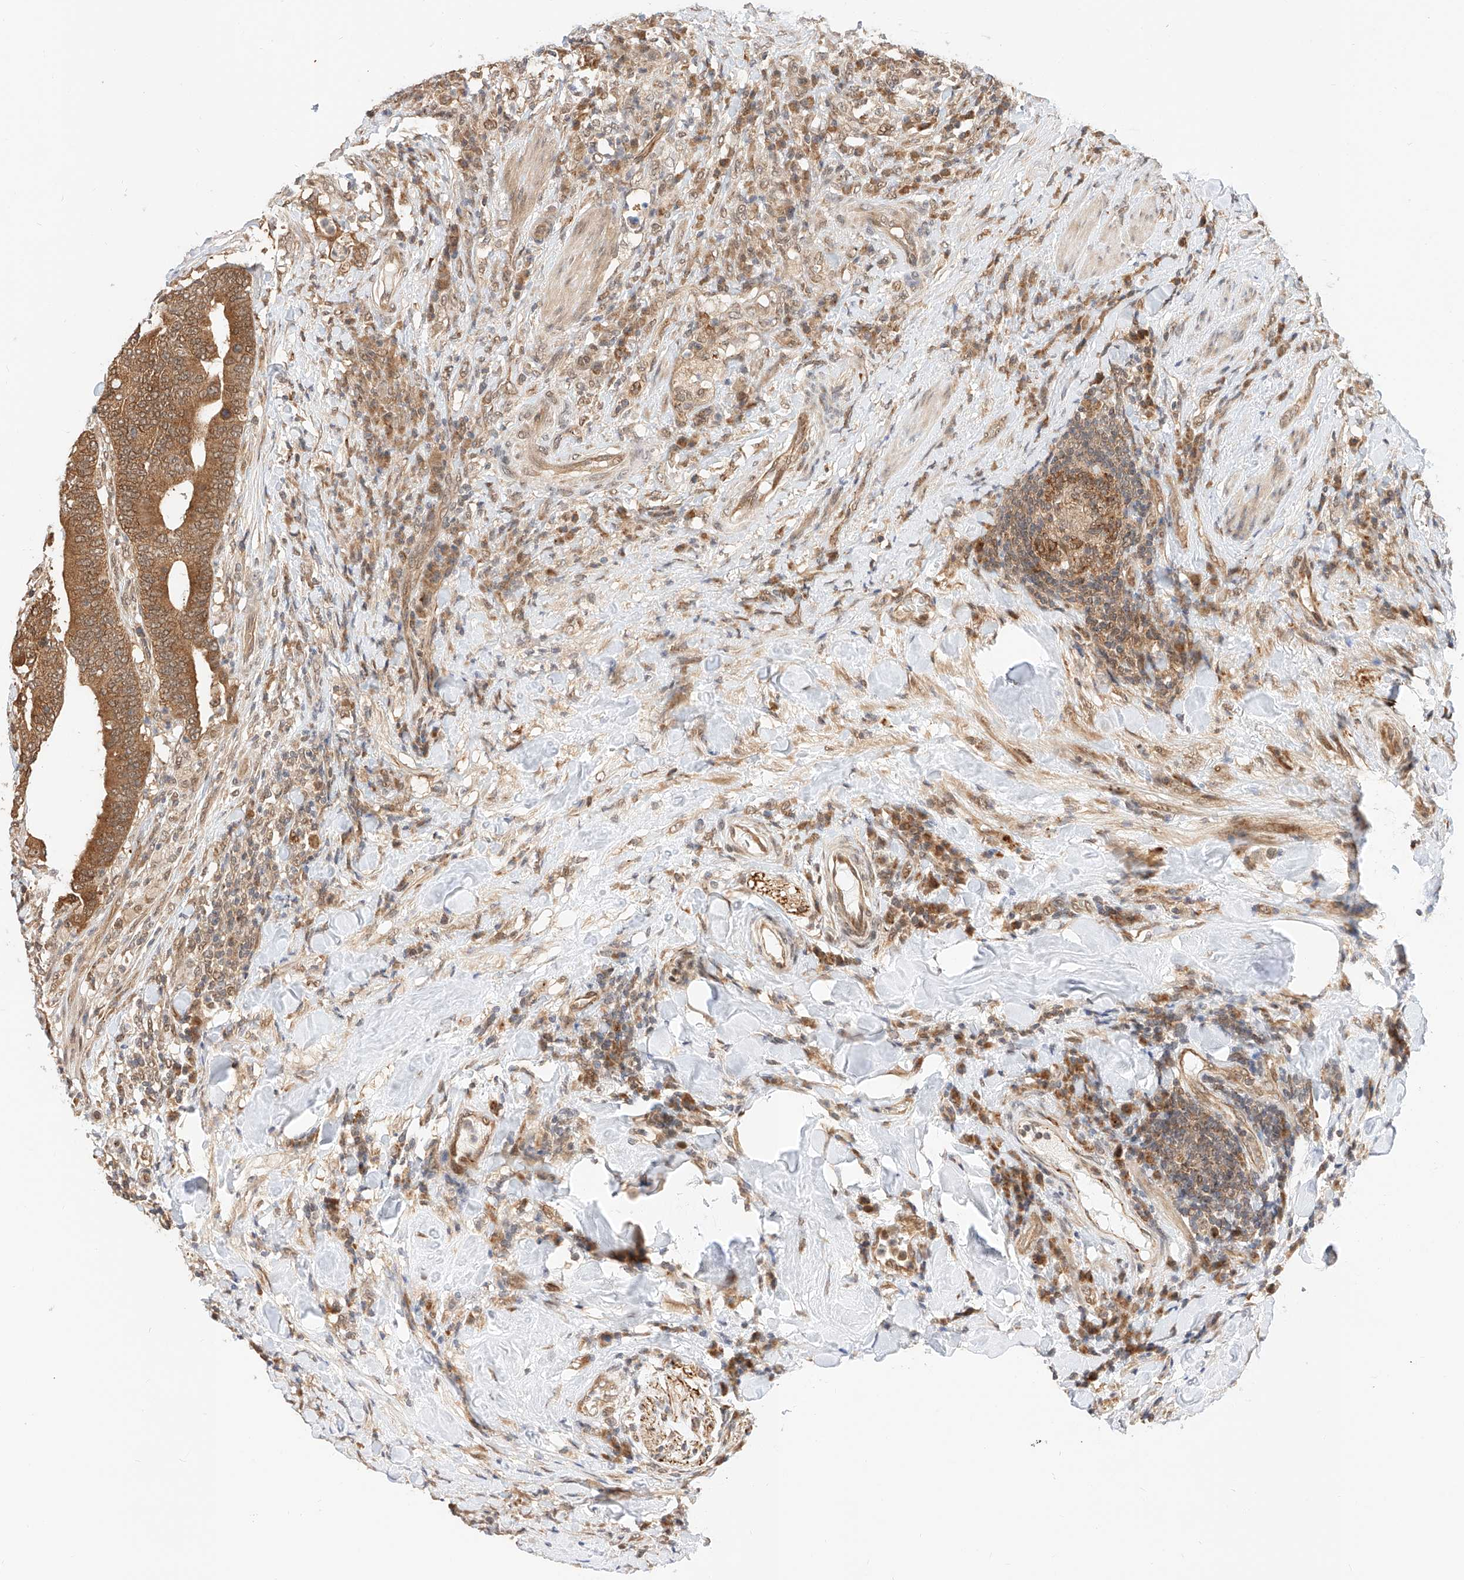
{"staining": {"intensity": "moderate", "quantity": ">75%", "location": "cytoplasmic/membranous,nuclear"}, "tissue": "colorectal cancer", "cell_type": "Tumor cells", "image_type": "cancer", "snomed": [{"axis": "morphology", "description": "Adenocarcinoma, NOS"}, {"axis": "topography", "description": "Colon"}], "caption": "The histopathology image demonstrates staining of colorectal cancer (adenocarcinoma), revealing moderate cytoplasmic/membranous and nuclear protein staining (brown color) within tumor cells.", "gene": "EIF4H", "patient": {"sex": "female", "age": 66}}